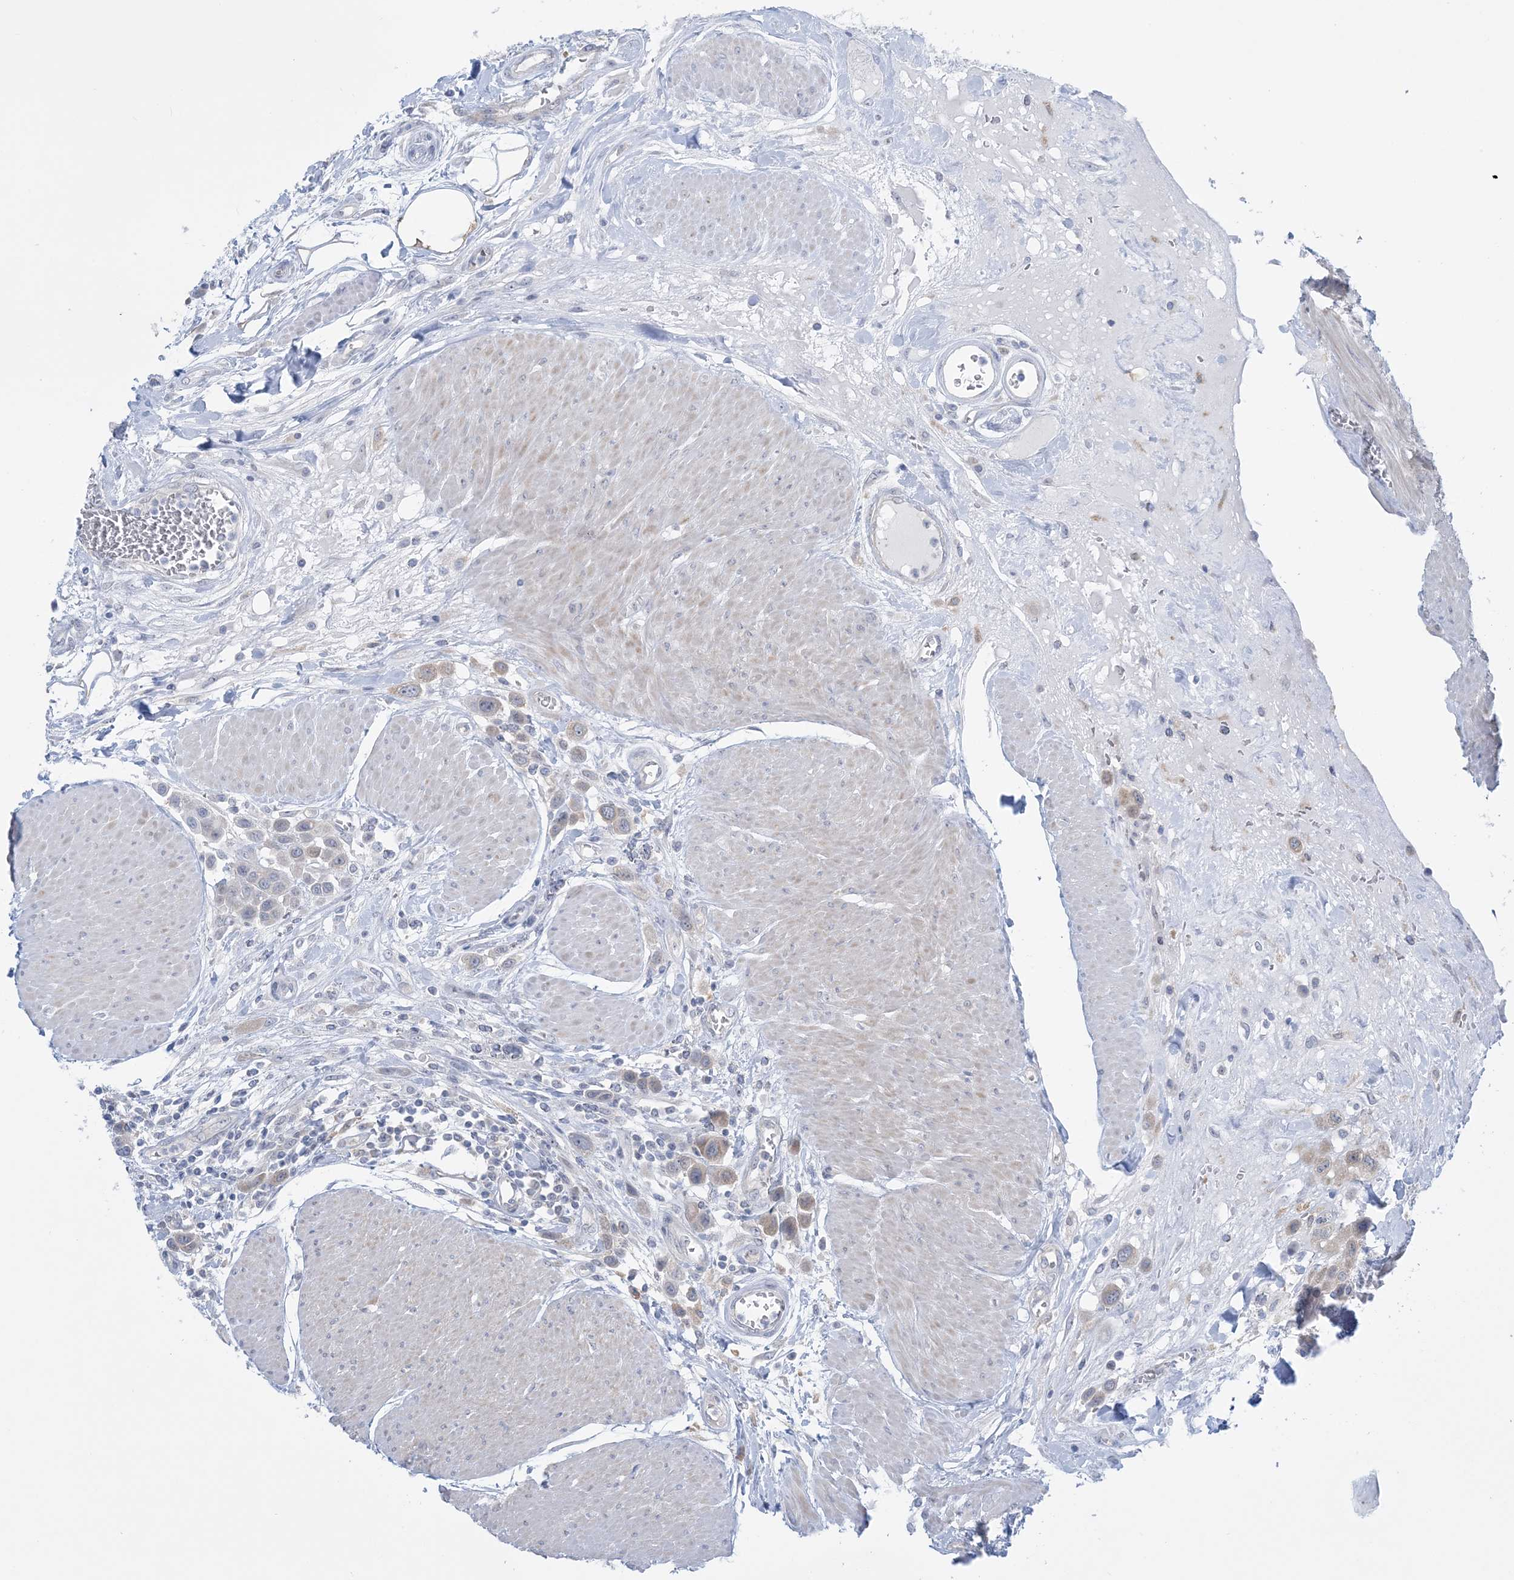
{"staining": {"intensity": "weak", "quantity": "25%-75%", "location": "cytoplasmic/membranous"}, "tissue": "urothelial cancer", "cell_type": "Tumor cells", "image_type": "cancer", "snomed": [{"axis": "morphology", "description": "Urothelial carcinoma, High grade"}, {"axis": "topography", "description": "Urinary bladder"}], "caption": "This photomicrograph shows high-grade urothelial carcinoma stained with immunohistochemistry (IHC) to label a protein in brown. The cytoplasmic/membranous of tumor cells show weak positivity for the protein. Nuclei are counter-stained blue.", "gene": "MRPS18A", "patient": {"sex": "male", "age": 50}}